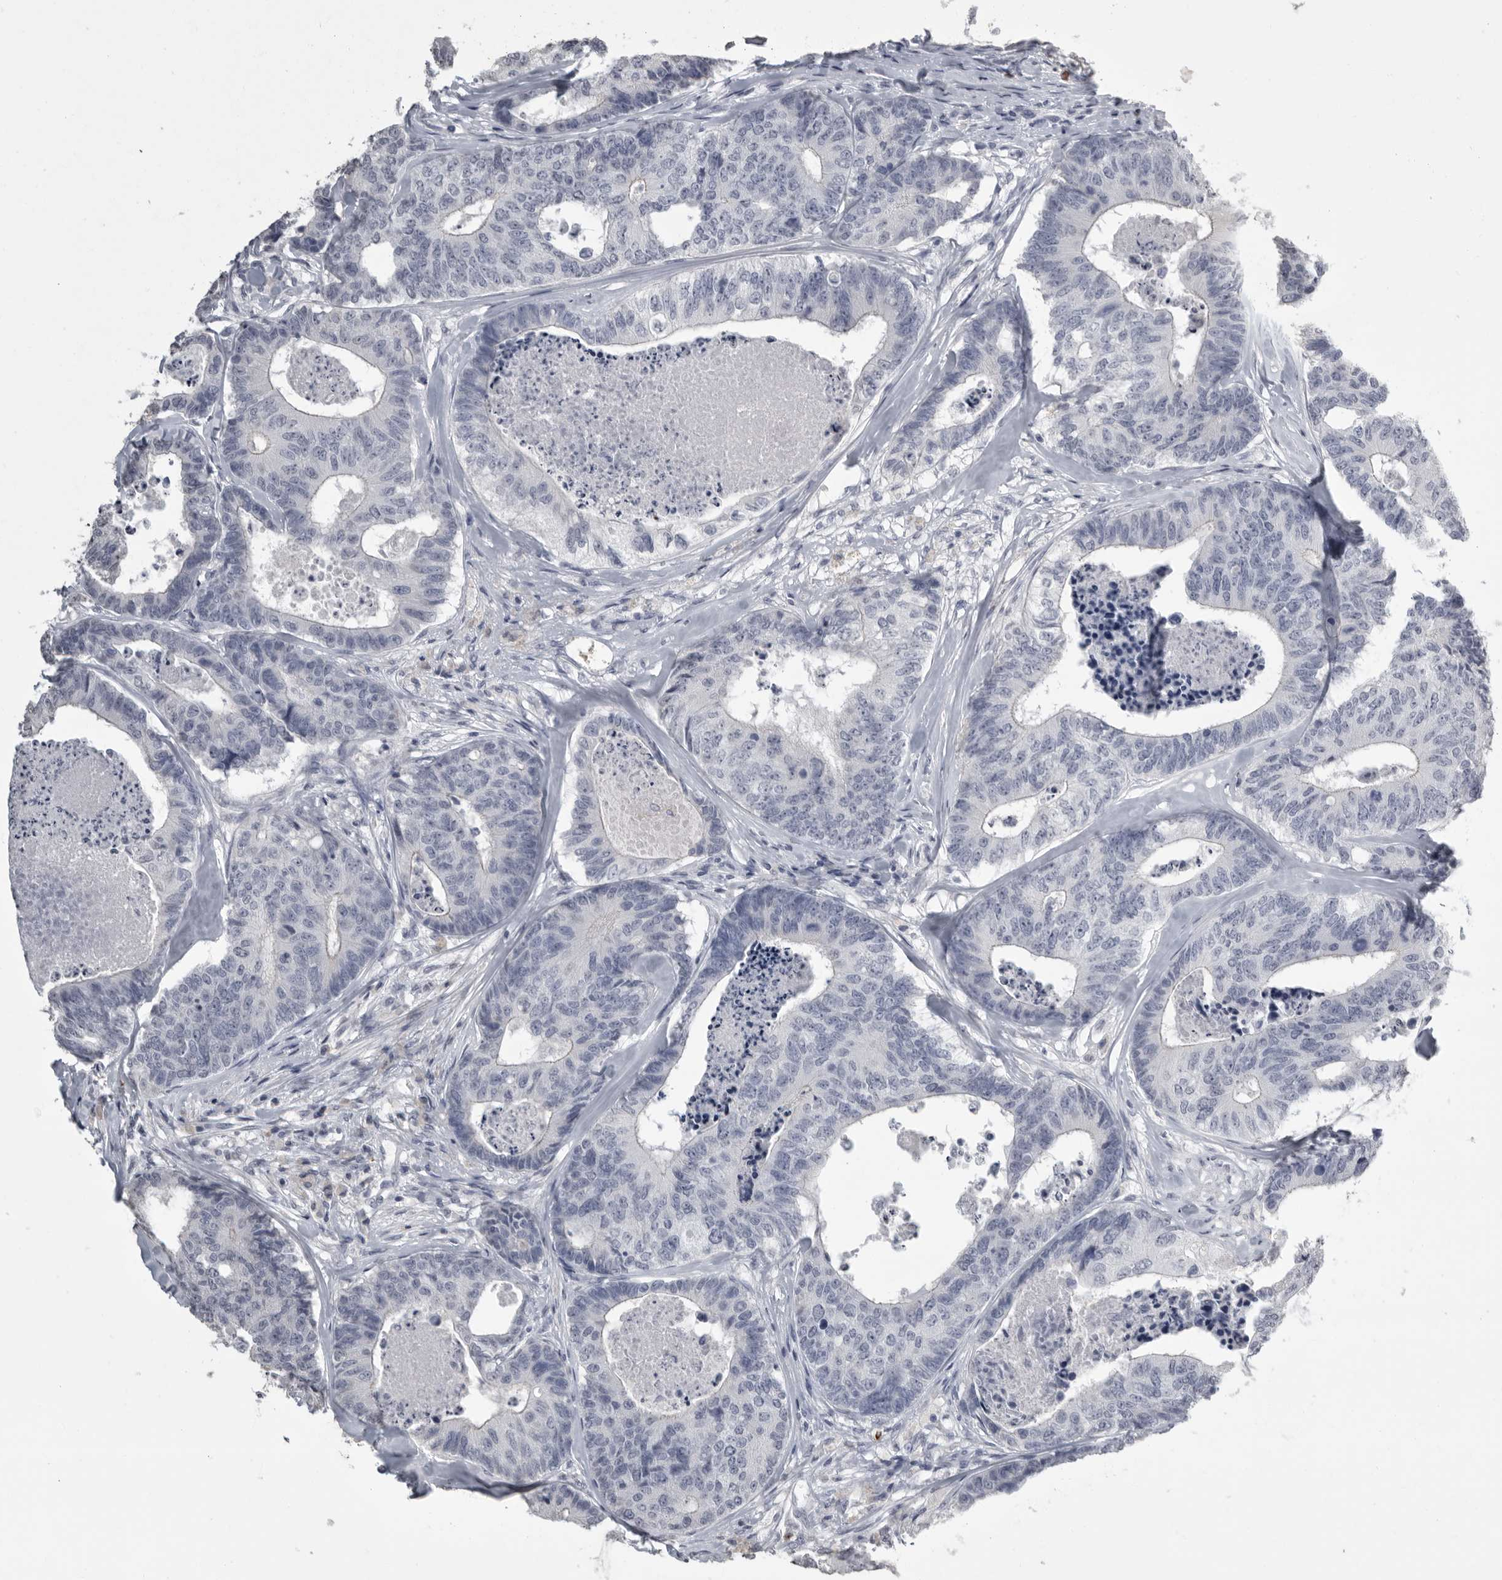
{"staining": {"intensity": "negative", "quantity": "none", "location": "none"}, "tissue": "colorectal cancer", "cell_type": "Tumor cells", "image_type": "cancer", "snomed": [{"axis": "morphology", "description": "Adenocarcinoma, NOS"}, {"axis": "topography", "description": "Colon"}], "caption": "High power microscopy image of an IHC image of adenocarcinoma (colorectal), revealing no significant staining in tumor cells. The staining was performed using DAB to visualize the protein expression in brown, while the nuclei were stained in blue with hematoxylin (Magnification: 20x).", "gene": "GNLY", "patient": {"sex": "female", "age": 67}}